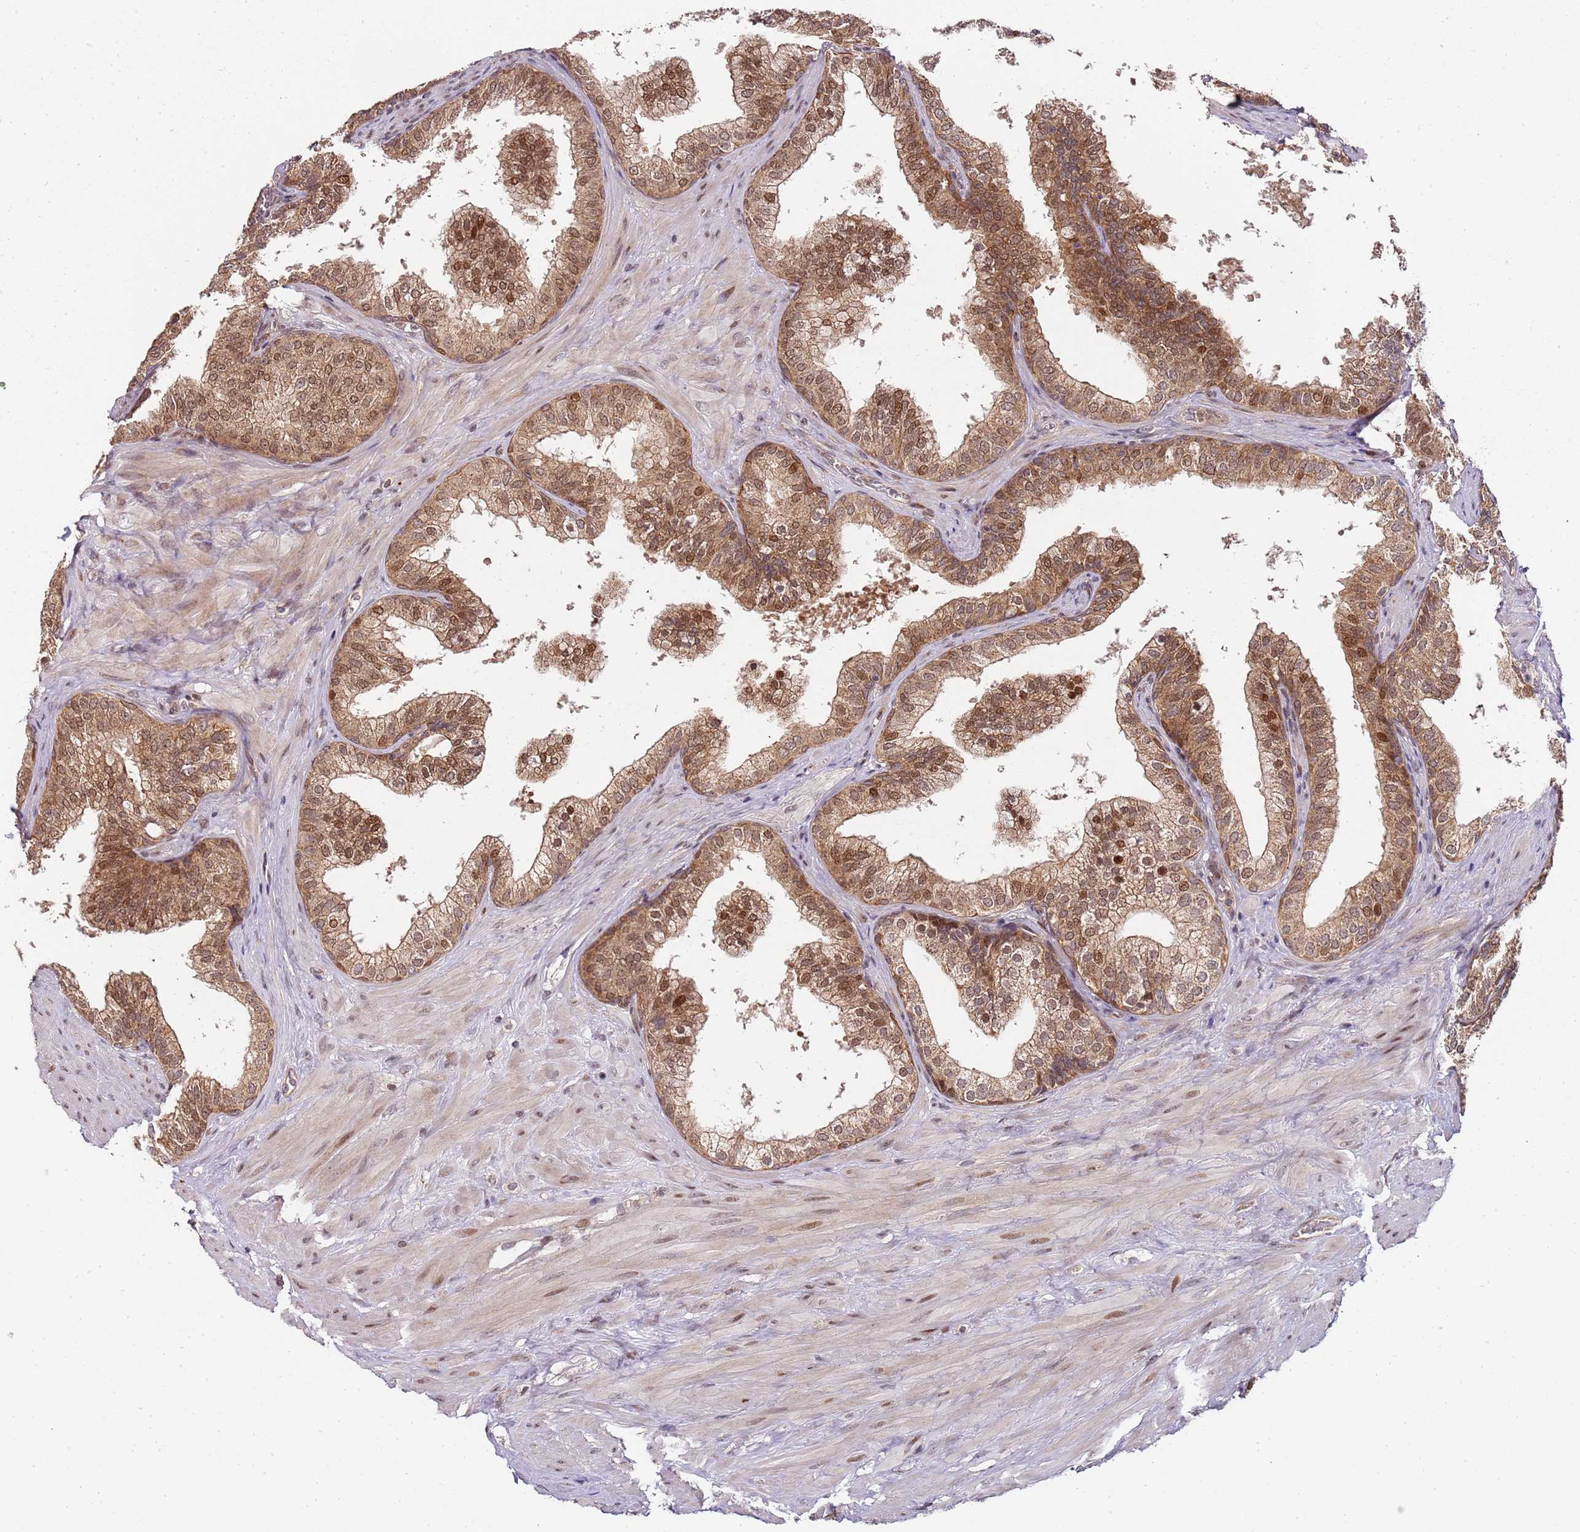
{"staining": {"intensity": "moderate", "quantity": ">75%", "location": "cytoplasmic/membranous,nuclear"}, "tissue": "prostate", "cell_type": "Glandular cells", "image_type": "normal", "snomed": [{"axis": "morphology", "description": "Normal tissue, NOS"}, {"axis": "topography", "description": "Prostate"}], "caption": "About >75% of glandular cells in unremarkable prostate reveal moderate cytoplasmic/membranous,nuclear protein expression as visualized by brown immunohistochemical staining.", "gene": "EDC3", "patient": {"sex": "male", "age": 60}}